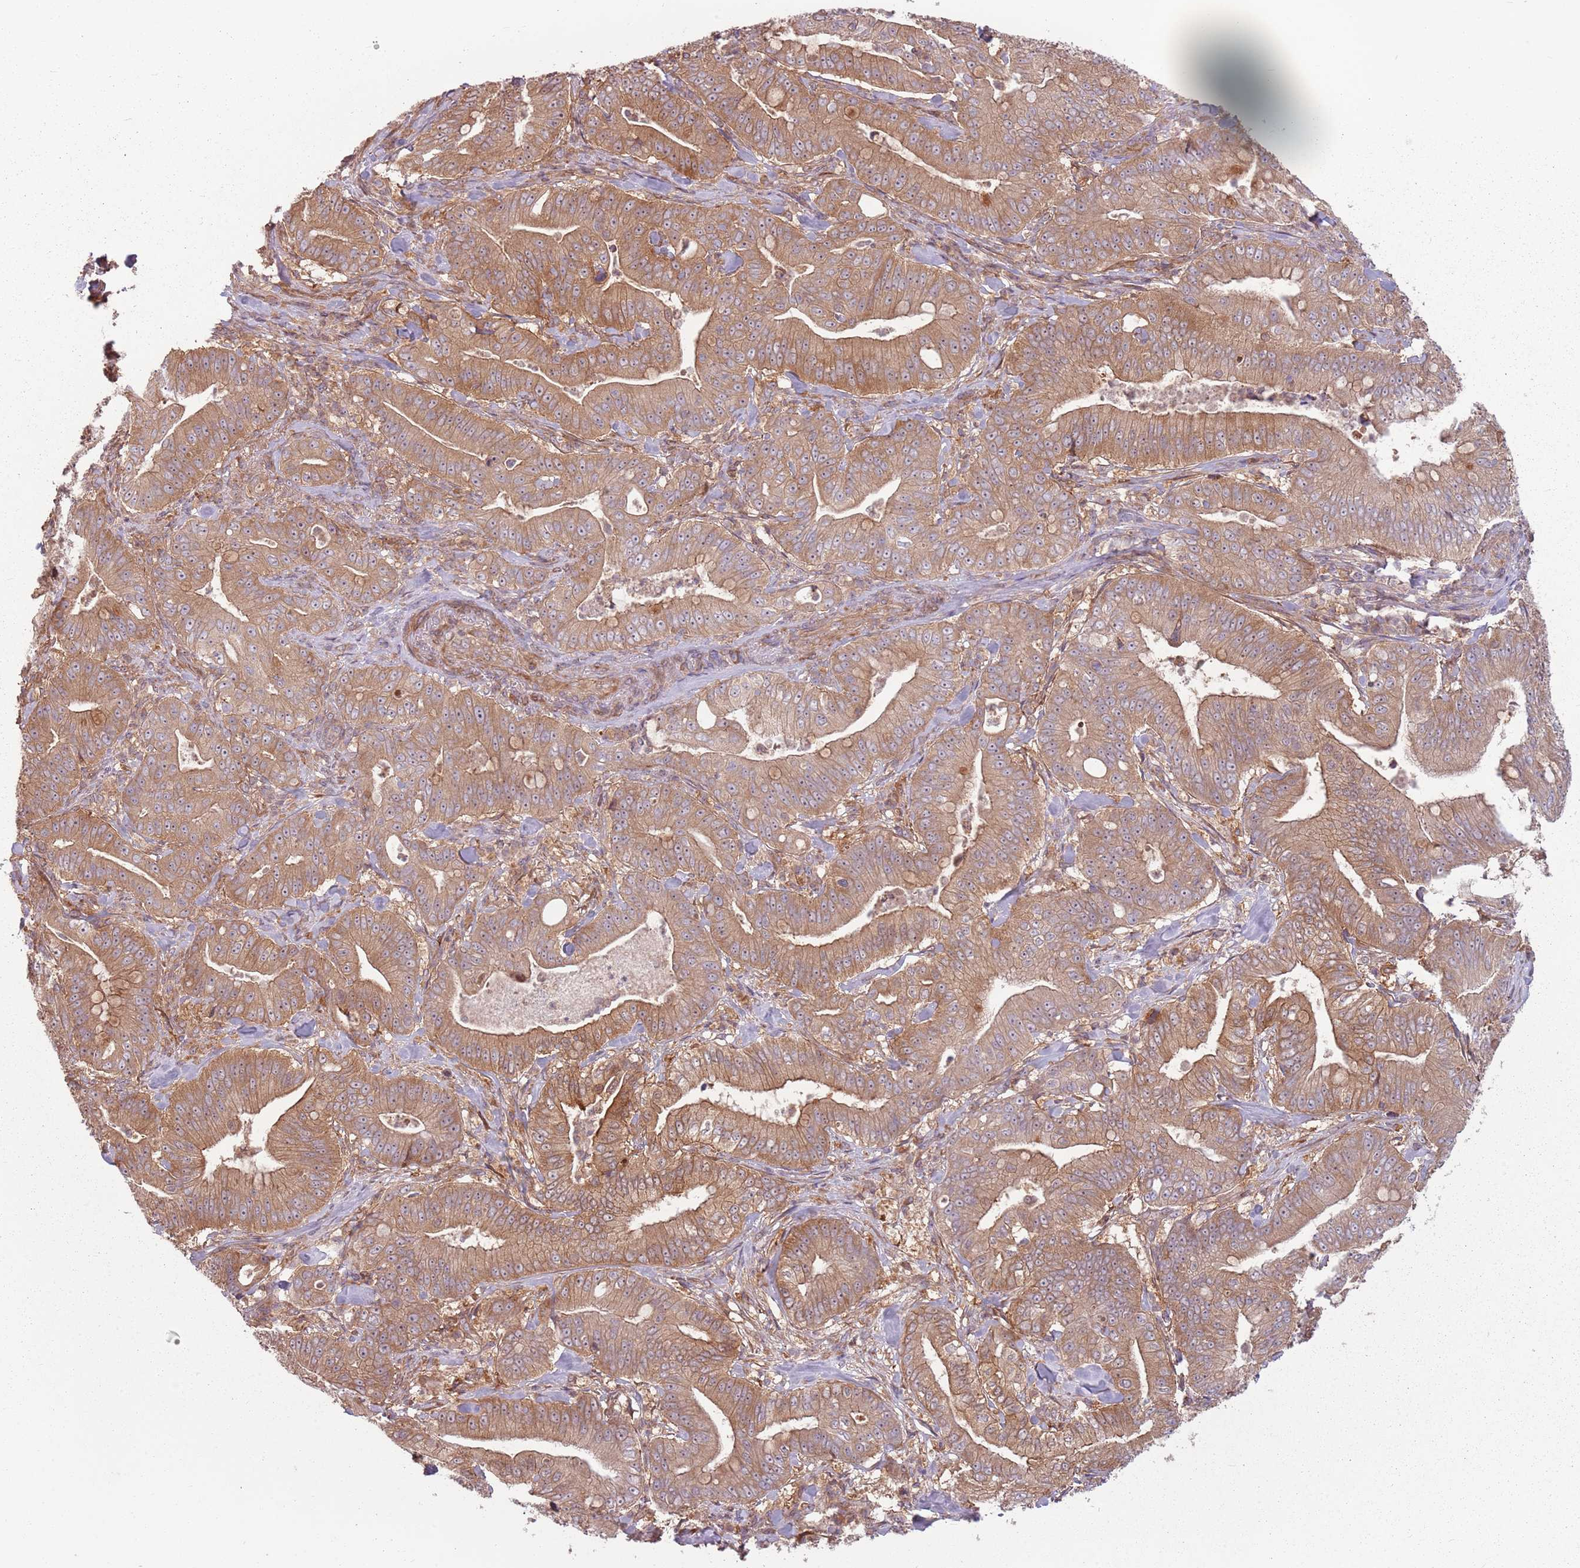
{"staining": {"intensity": "moderate", "quantity": ">75%", "location": "cytoplasmic/membranous"}, "tissue": "pancreatic cancer", "cell_type": "Tumor cells", "image_type": "cancer", "snomed": [{"axis": "morphology", "description": "Adenocarcinoma, NOS"}, {"axis": "topography", "description": "Pancreas"}], "caption": "Adenocarcinoma (pancreatic) was stained to show a protein in brown. There is medium levels of moderate cytoplasmic/membranous expression in about >75% of tumor cells.", "gene": "RPL21", "patient": {"sex": "male", "age": 71}}